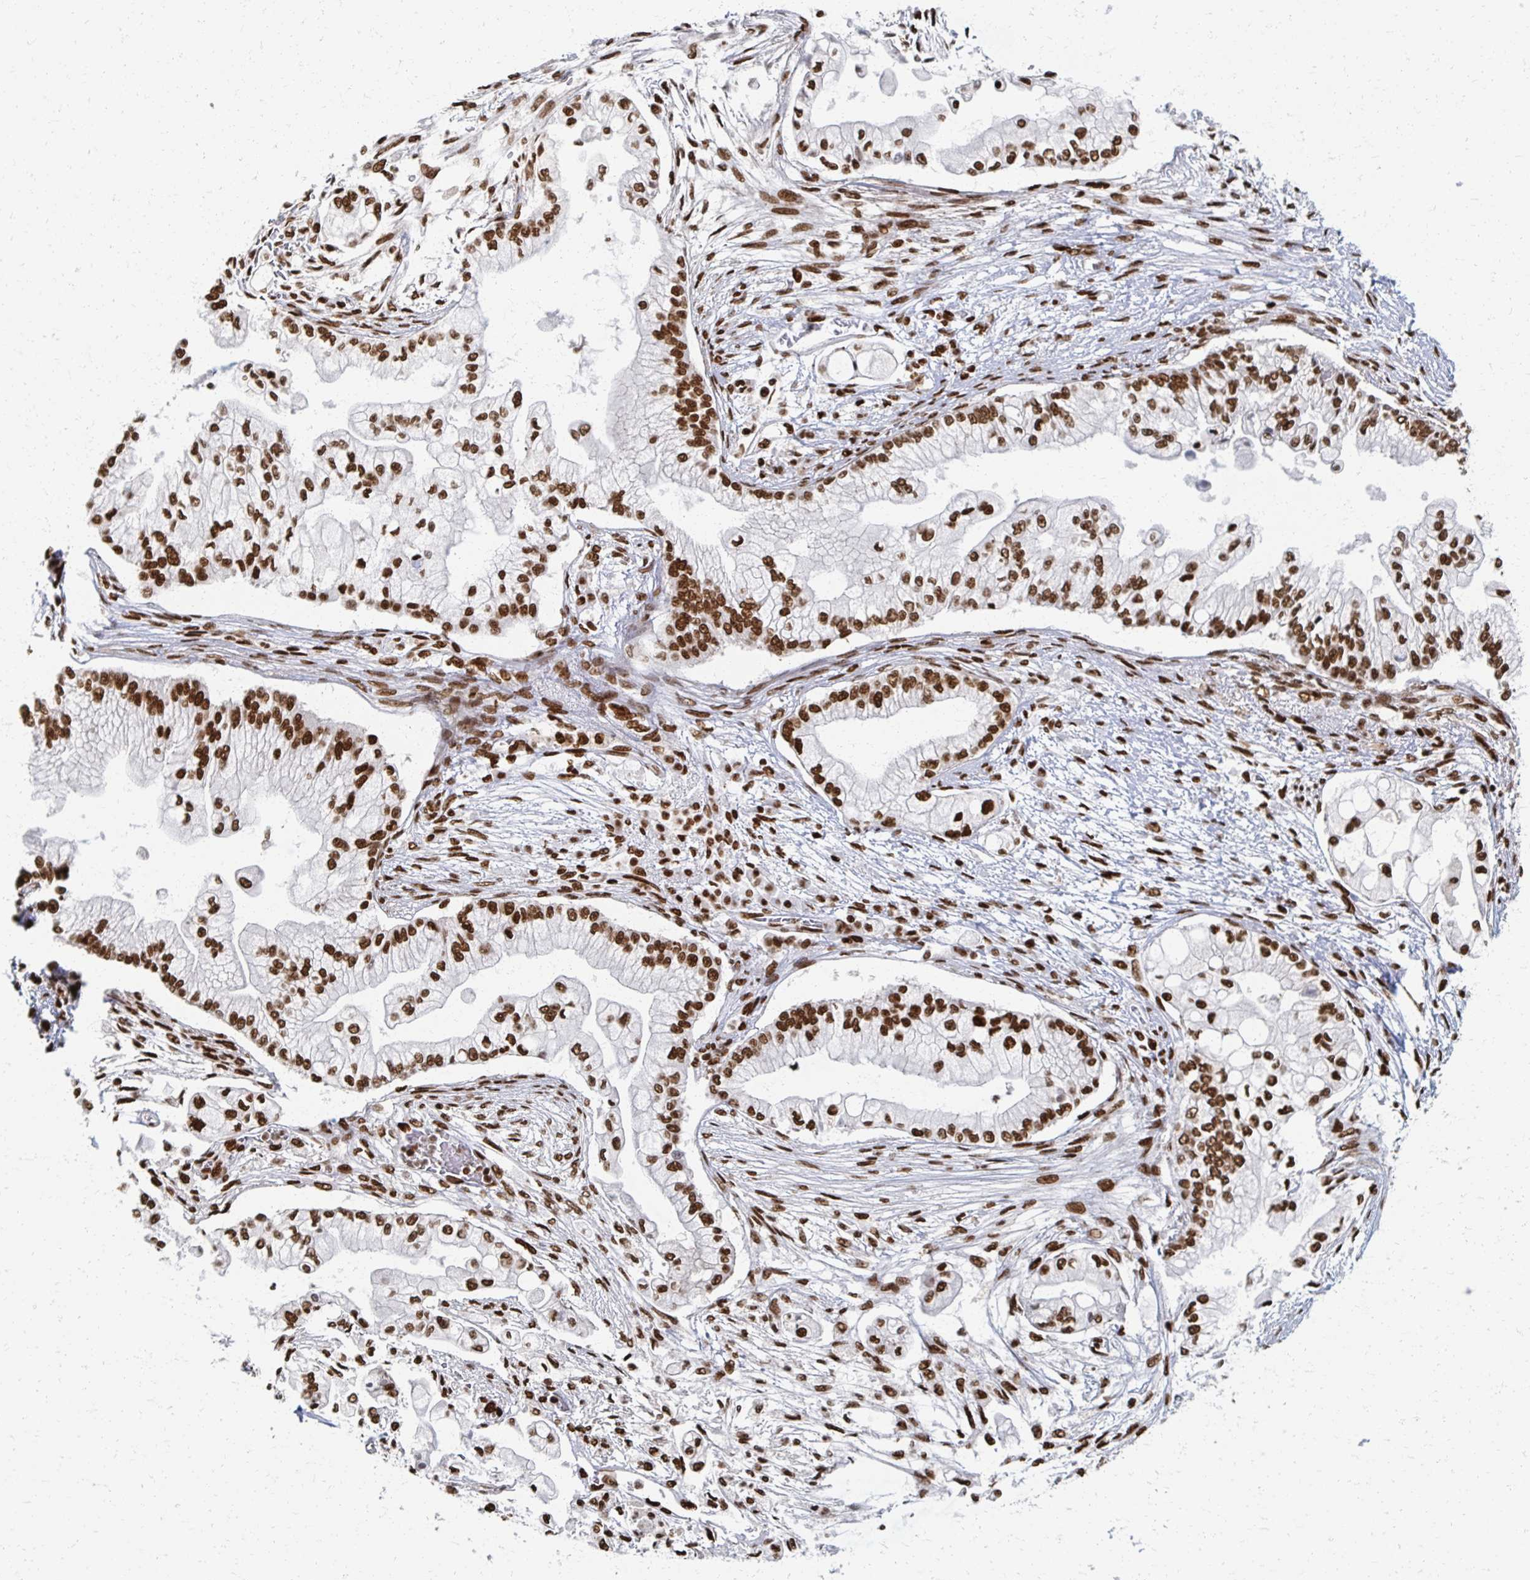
{"staining": {"intensity": "strong", "quantity": ">75%", "location": "nuclear"}, "tissue": "pancreatic cancer", "cell_type": "Tumor cells", "image_type": "cancer", "snomed": [{"axis": "morphology", "description": "Adenocarcinoma, NOS"}, {"axis": "topography", "description": "Pancreas"}], "caption": "Human adenocarcinoma (pancreatic) stained for a protein (brown) shows strong nuclear positive staining in approximately >75% of tumor cells.", "gene": "RBBP7", "patient": {"sex": "female", "age": 69}}